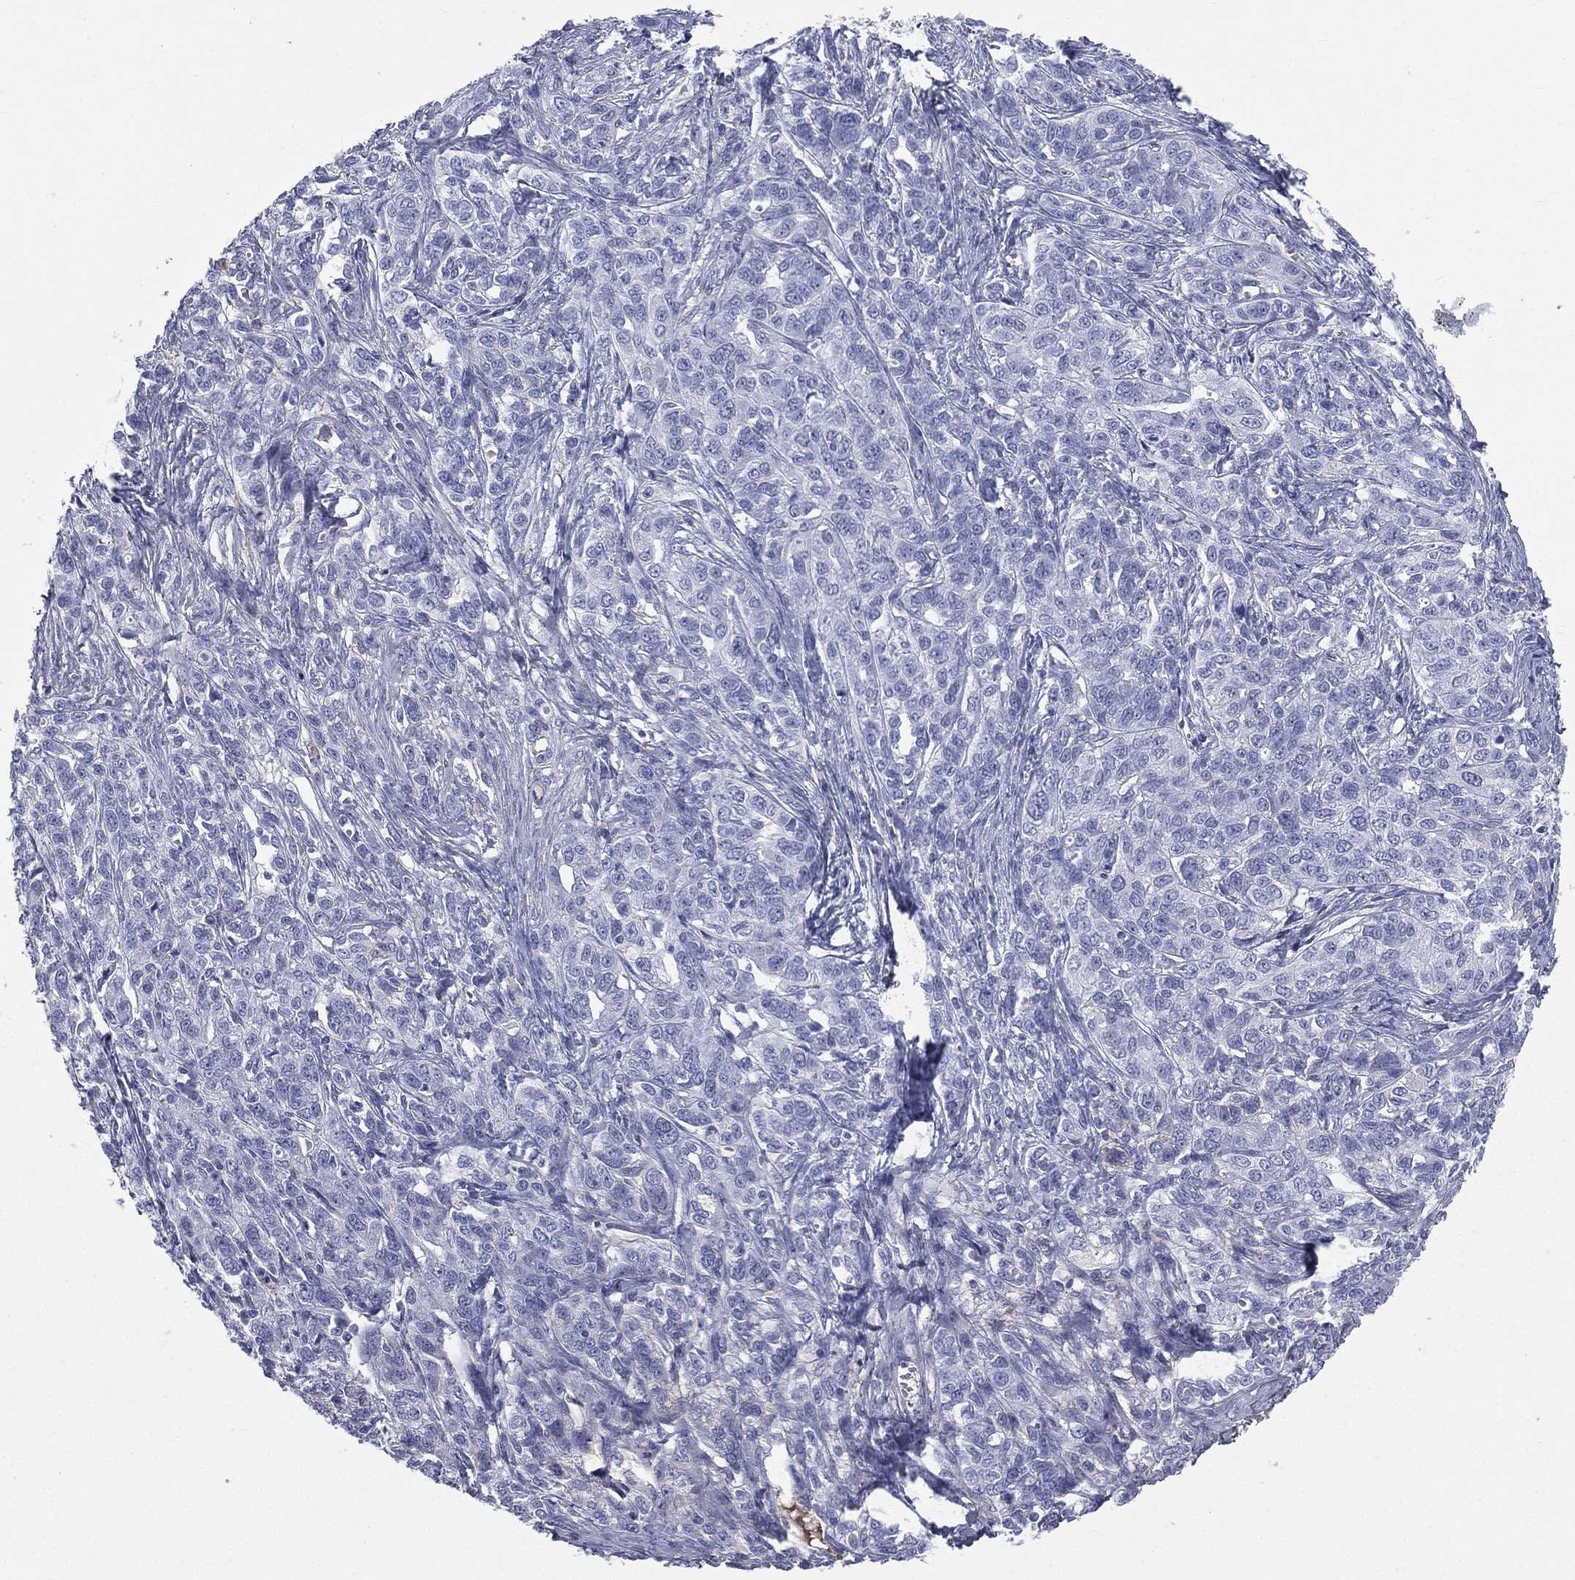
{"staining": {"intensity": "negative", "quantity": "none", "location": "none"}, "tissue": "ovarian cancer", "cell_type": "Tumor cells", "image_type": "cancer", "snomed": [{"axis": "morphology", "description": "Cystadenocarcinoma, serous, NOS"}, {"axis": "topography", "description": "Ovary"}], "caption": "Tumor cells show no significant protein expression in serous cystadenocarcinoma (ovarian).", "gene": "HP", "patient": {"sex": "female", "age": 71}}